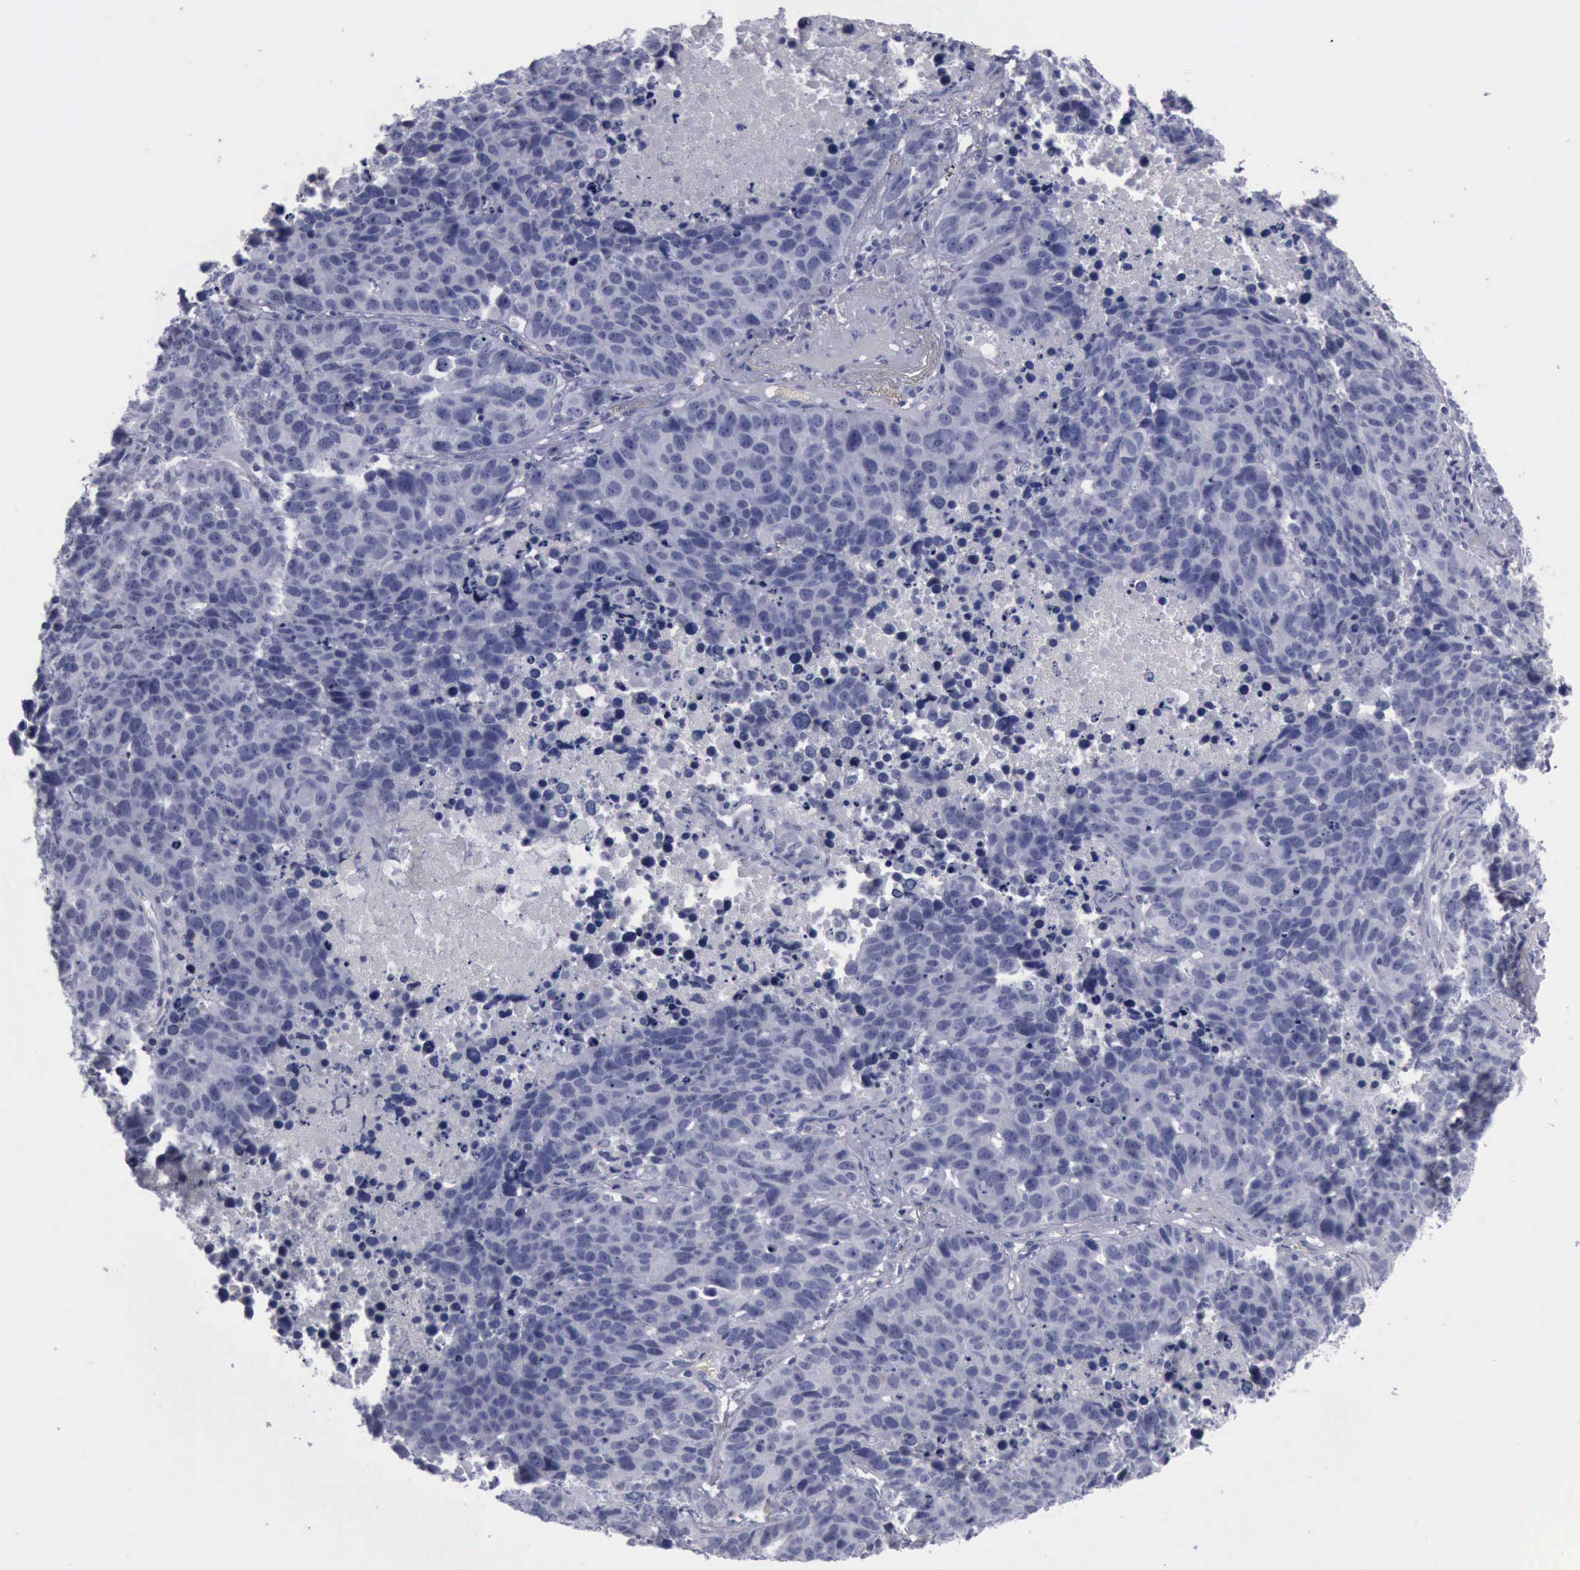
{"staining": {"intensity": "negative", "quantity": "none", "location": "none"}, "tissue": "lung cancer", "cell_type": "Tumor cells", "image_type": "cancer", "snomed": [{"axis": "morphology", "description": "Carcinoid, malignant, NOS"}, {"axis": "topography", "description": "Lung"}], "caption": "Immunohistochemistry (IHC) image of carcinoid (malignant) (lung) stained for a protein (brown), which displays no staining in tumor cells.", "gene": "KRT13", "patient": {"sex": "male", "age": 60}}